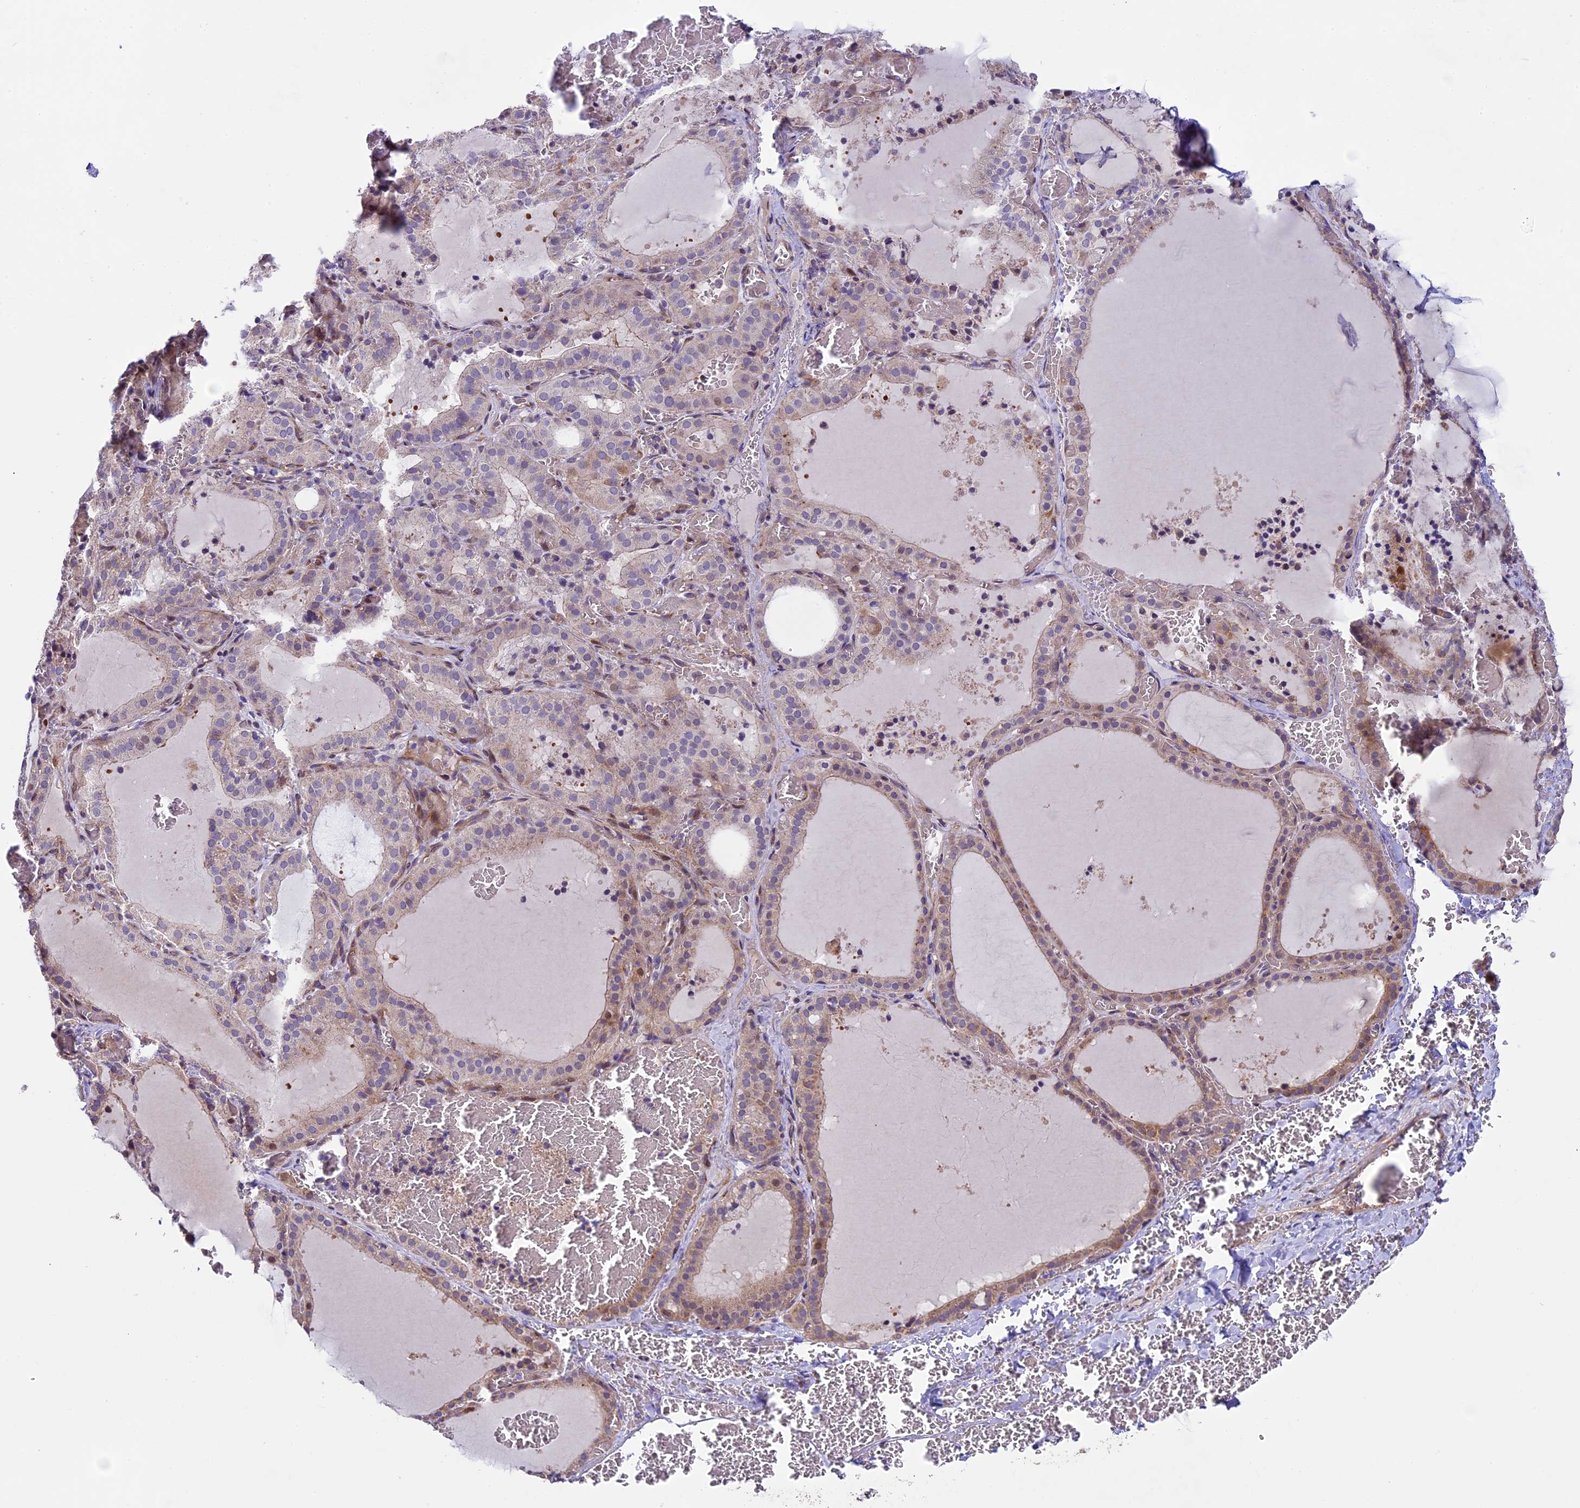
{"staining": {"intensity": "moderate", "quantity": "<25%", "location": "cytoplasmic/membranous,nuclear"}, "tissue": "thyroid gland", "cell_type": "Glandular cells", "image_type": "normal", "snomed": [{"axis": "morphology", "description": "Normal tissue, NOS"}, {"axis": "topography", "description": "Thyroid gland"}], "caption": "Immunohistochemical staining of normal thyroid gland displays <25% levels of moderate cytoplasmic/membranous,nuclear protein expression in approximately <25% of glandular cells. The staining is performed using DAB brown chromogen to label protein expression. The nuclei are counter-stained blue using hematoxylin.", "gene": "SPIRE1", "patient": {"sex": "female", "age": 39}}